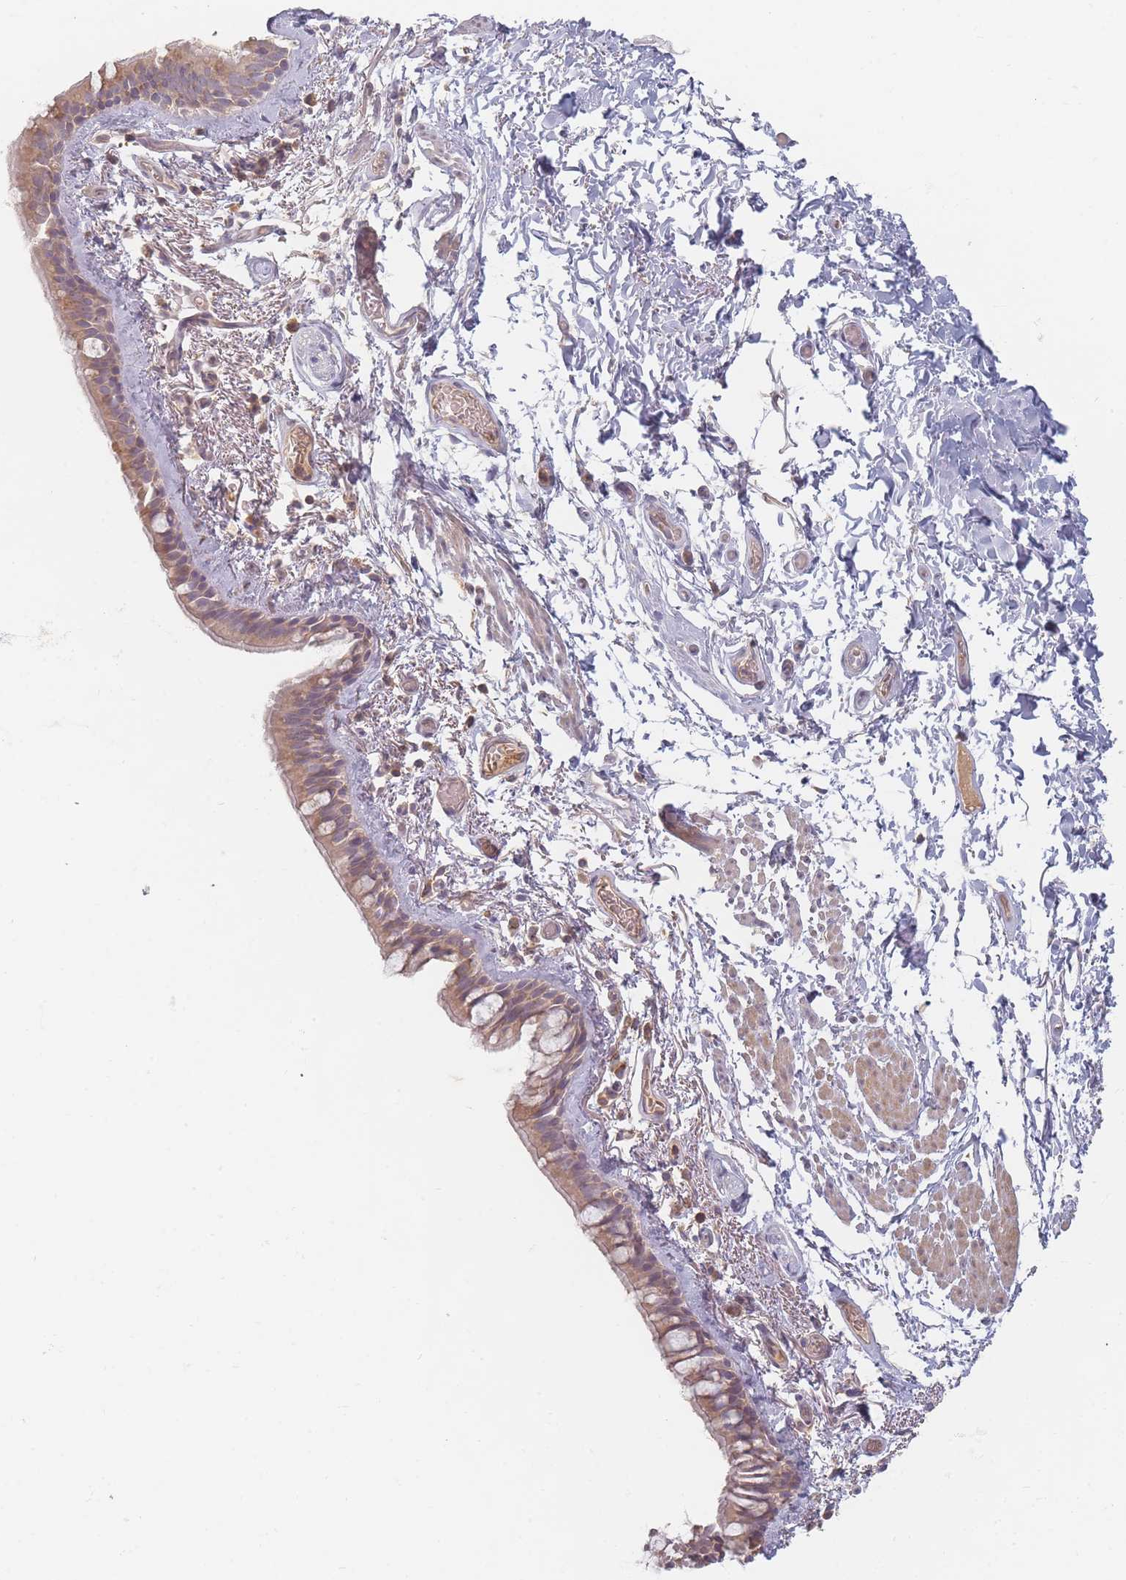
{"staining": {"intensity": "moderate", "quantity": ">75%", "location": "cytoplasmic/membranous"}, "tissue": "bronchus", "cell_type": "Respiratory epithelial cells", "image_type": "normal", "snomed": [{"axis": "morphology", "description": "Normal tissue, NOS"}, {"axis": "topography", "description": "Cartilage tissue"}], "caption": "Bronchus stained with immunohistochemistry displays moderate cytoplasmic/membranous positivity in about >75% of respiratory epithelial cells. (Brightfield microscopy of DAB IHC at high magnification).", "gene": "SLC35F3", "patient": {"sex": "male", "age": 63}}